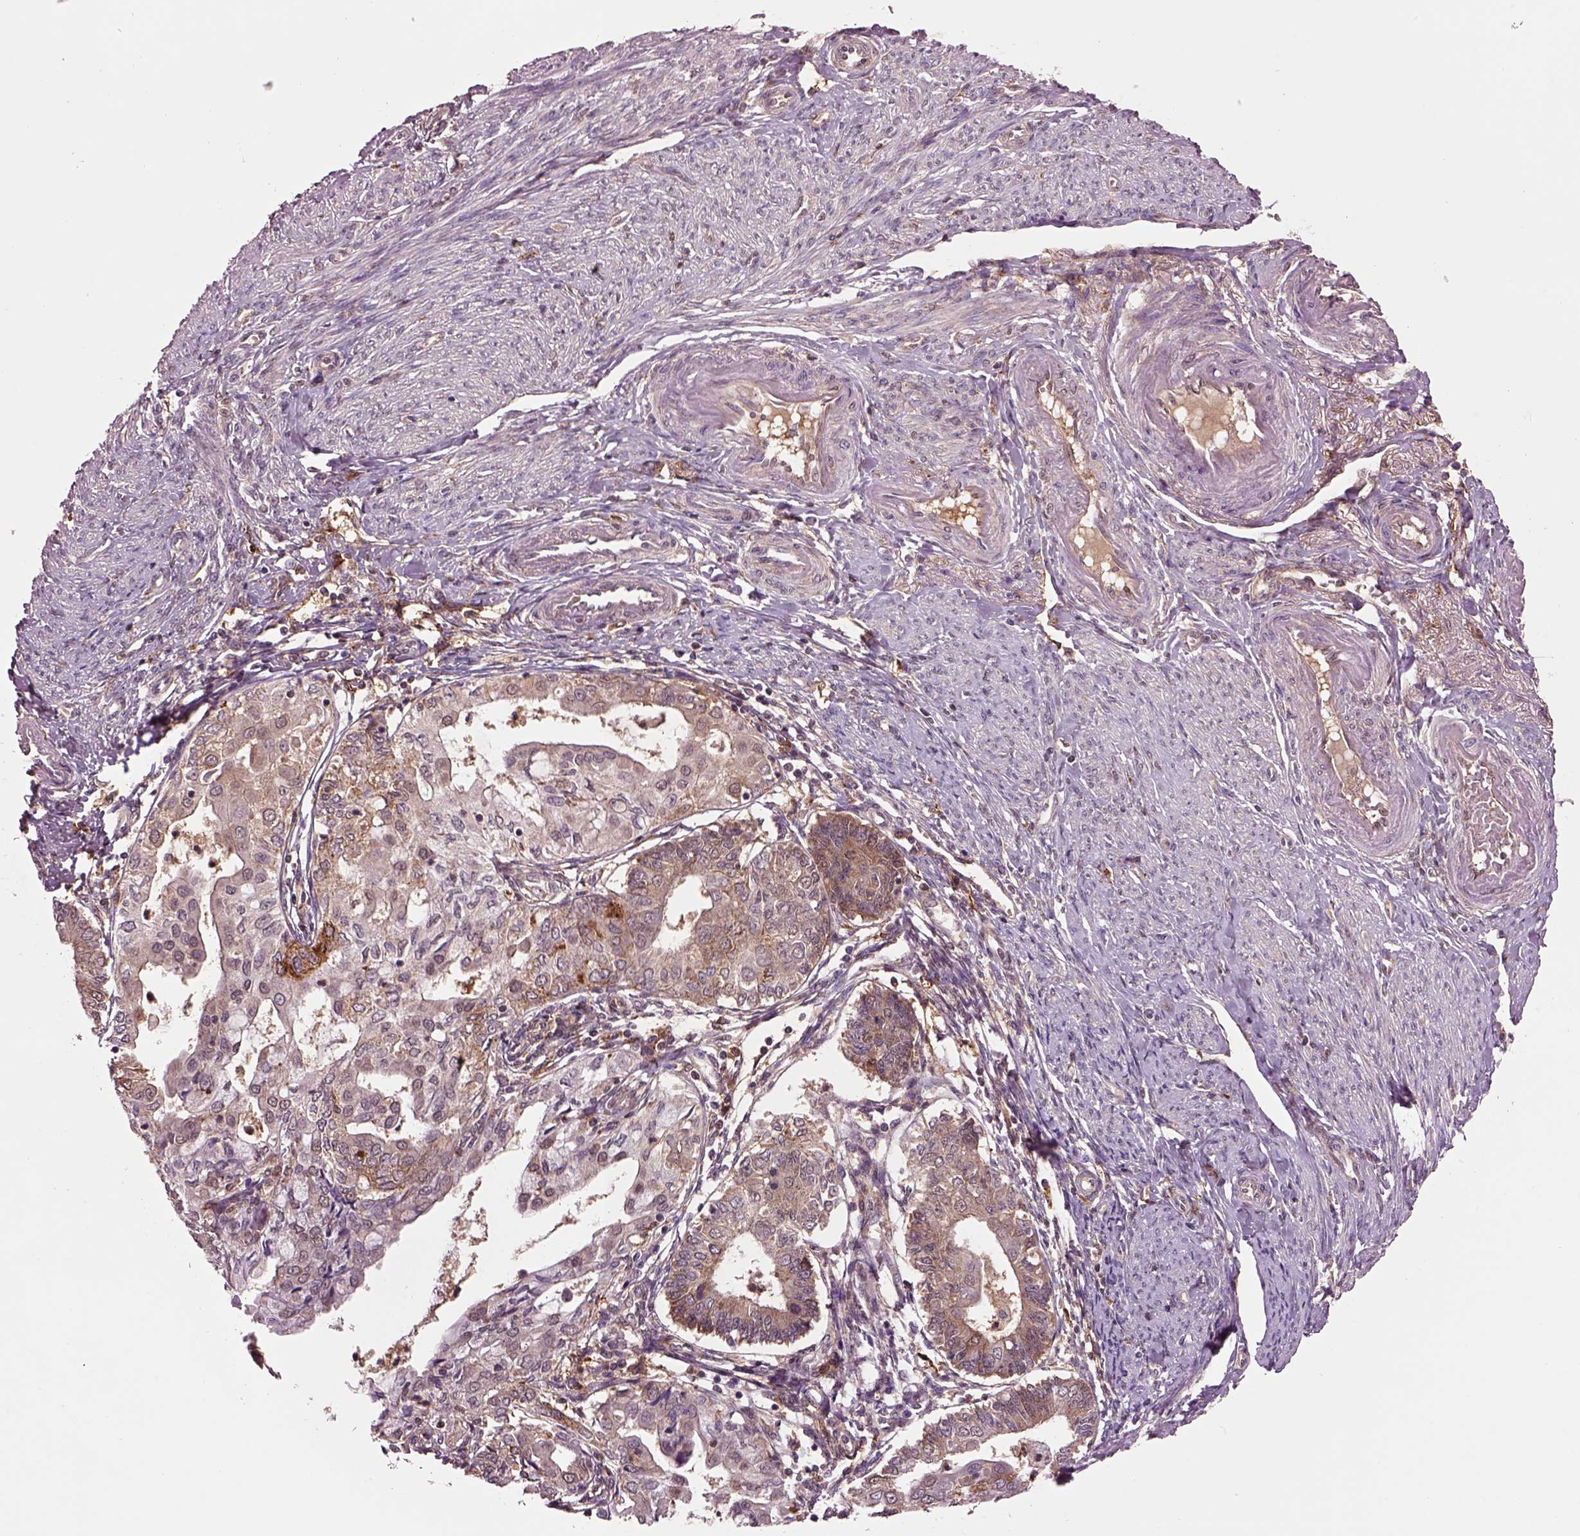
{"staining": {"intensity": "moderate", "quantity": "25%-75%", "location": "cytoplasmic/membranous"}, "tissue": "endometrial cancer", "cell_type": "Tumor cells", "image_type": "cancer", "snomed": [{"axis": "morphology", "description": "Adenocarcinoma, NOS"}, {"axis": "topography", "description": "Endometrium"}], "caption": "Immunohistochemical staining of endometrial cancer (adenocarcinoma) displays moderate cytoplasmic/membranous protein staining in approximately 25%-75% of tumor cells.", "gene": "MDP1", "patient": {"sex": "female", "age": 68}}